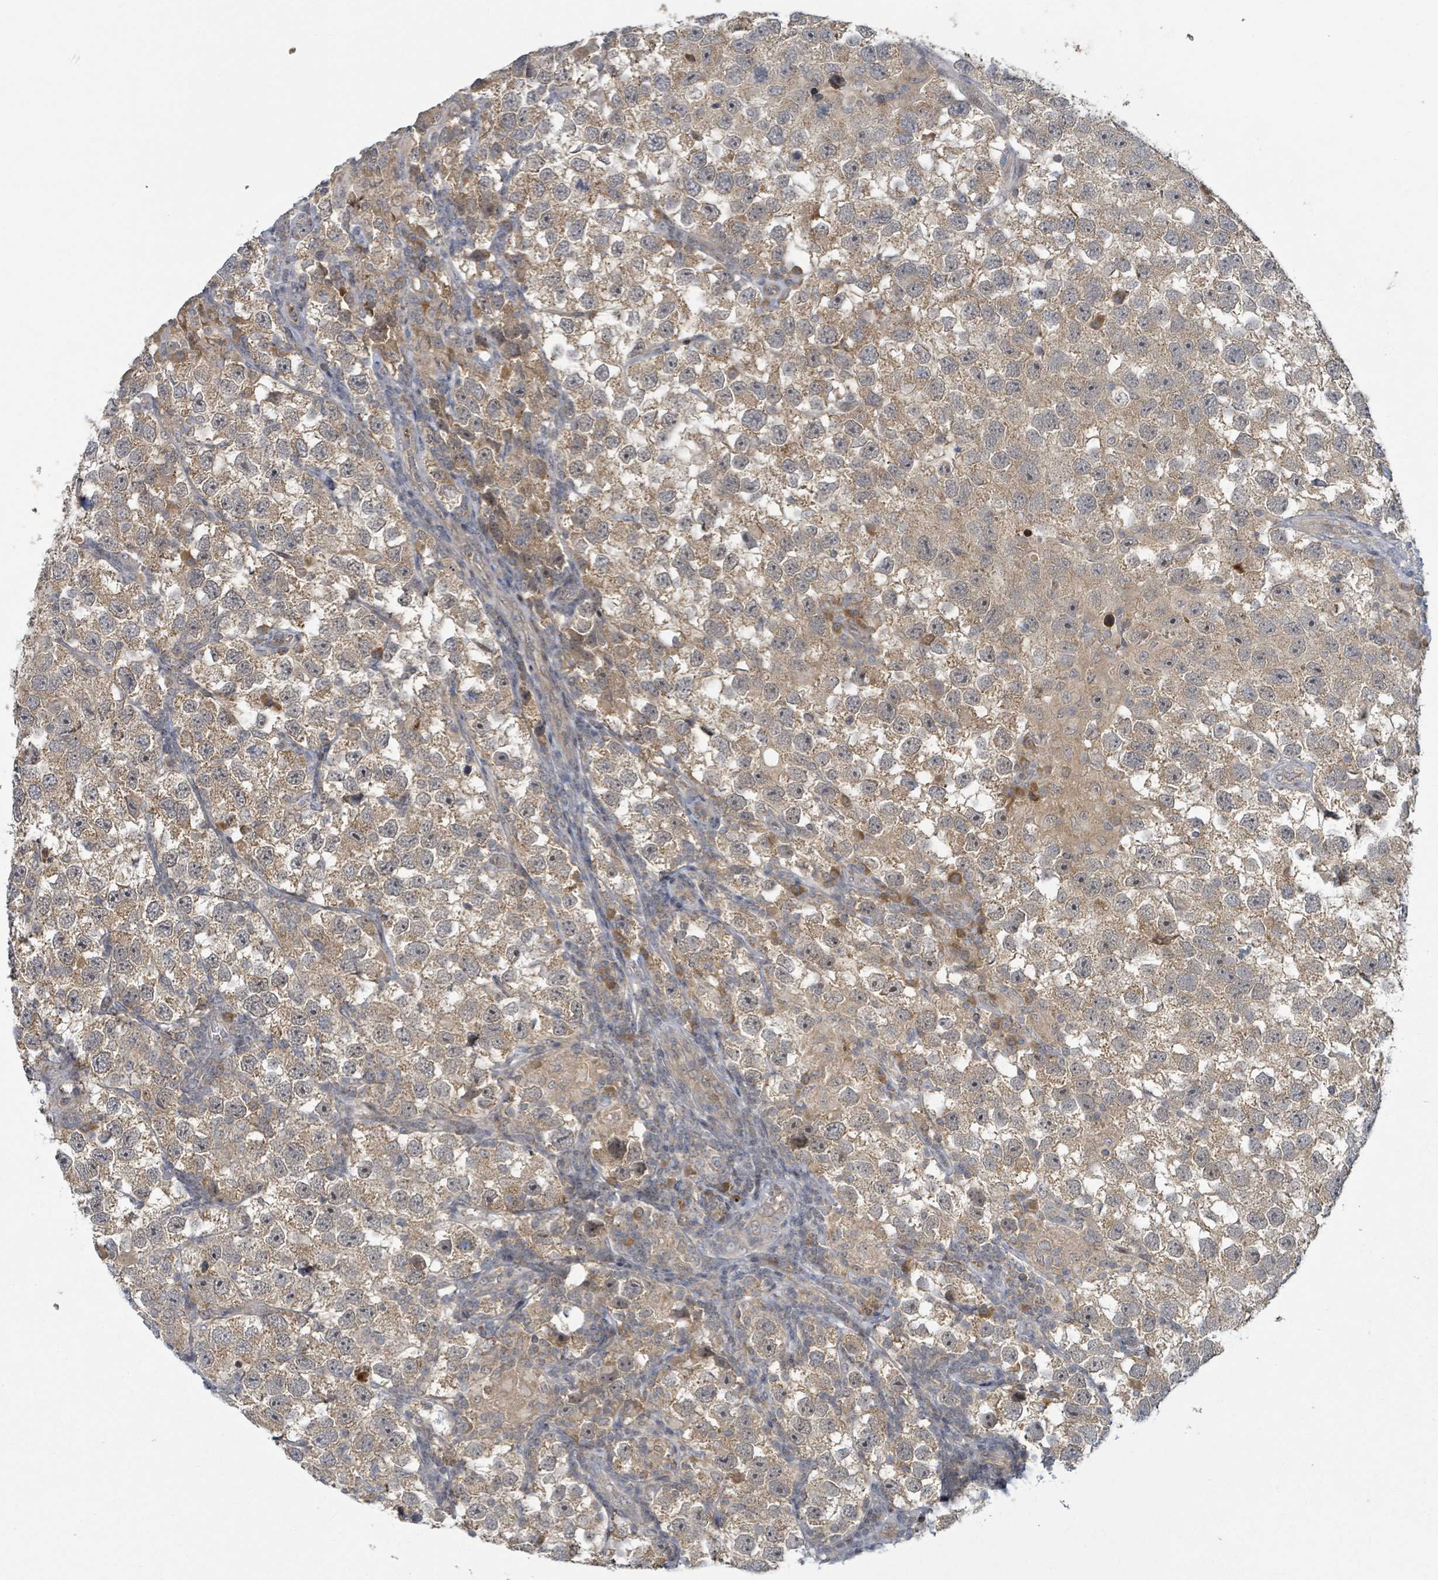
{"staining": {"intensity": "moderate", "quantity": ">75%", "location": "cytoplasmic/membranous"}, "tissue": "testis cancer", "cell_type": "Tumor cells", "image_type": "cancer", "snomed": [{"axis": "morphology", "description": "Seminoma, NOS"}, {"axis": "topography", "description": "Testis"}], "caption": "Immunohistochemical staining of human testis seminoma shows medium levels of moderate cytoplasmic/membranous expression in about >75% of tumor cells.", "gene": "ITGA11", "patient": {"sex": "male", "age": 26}}